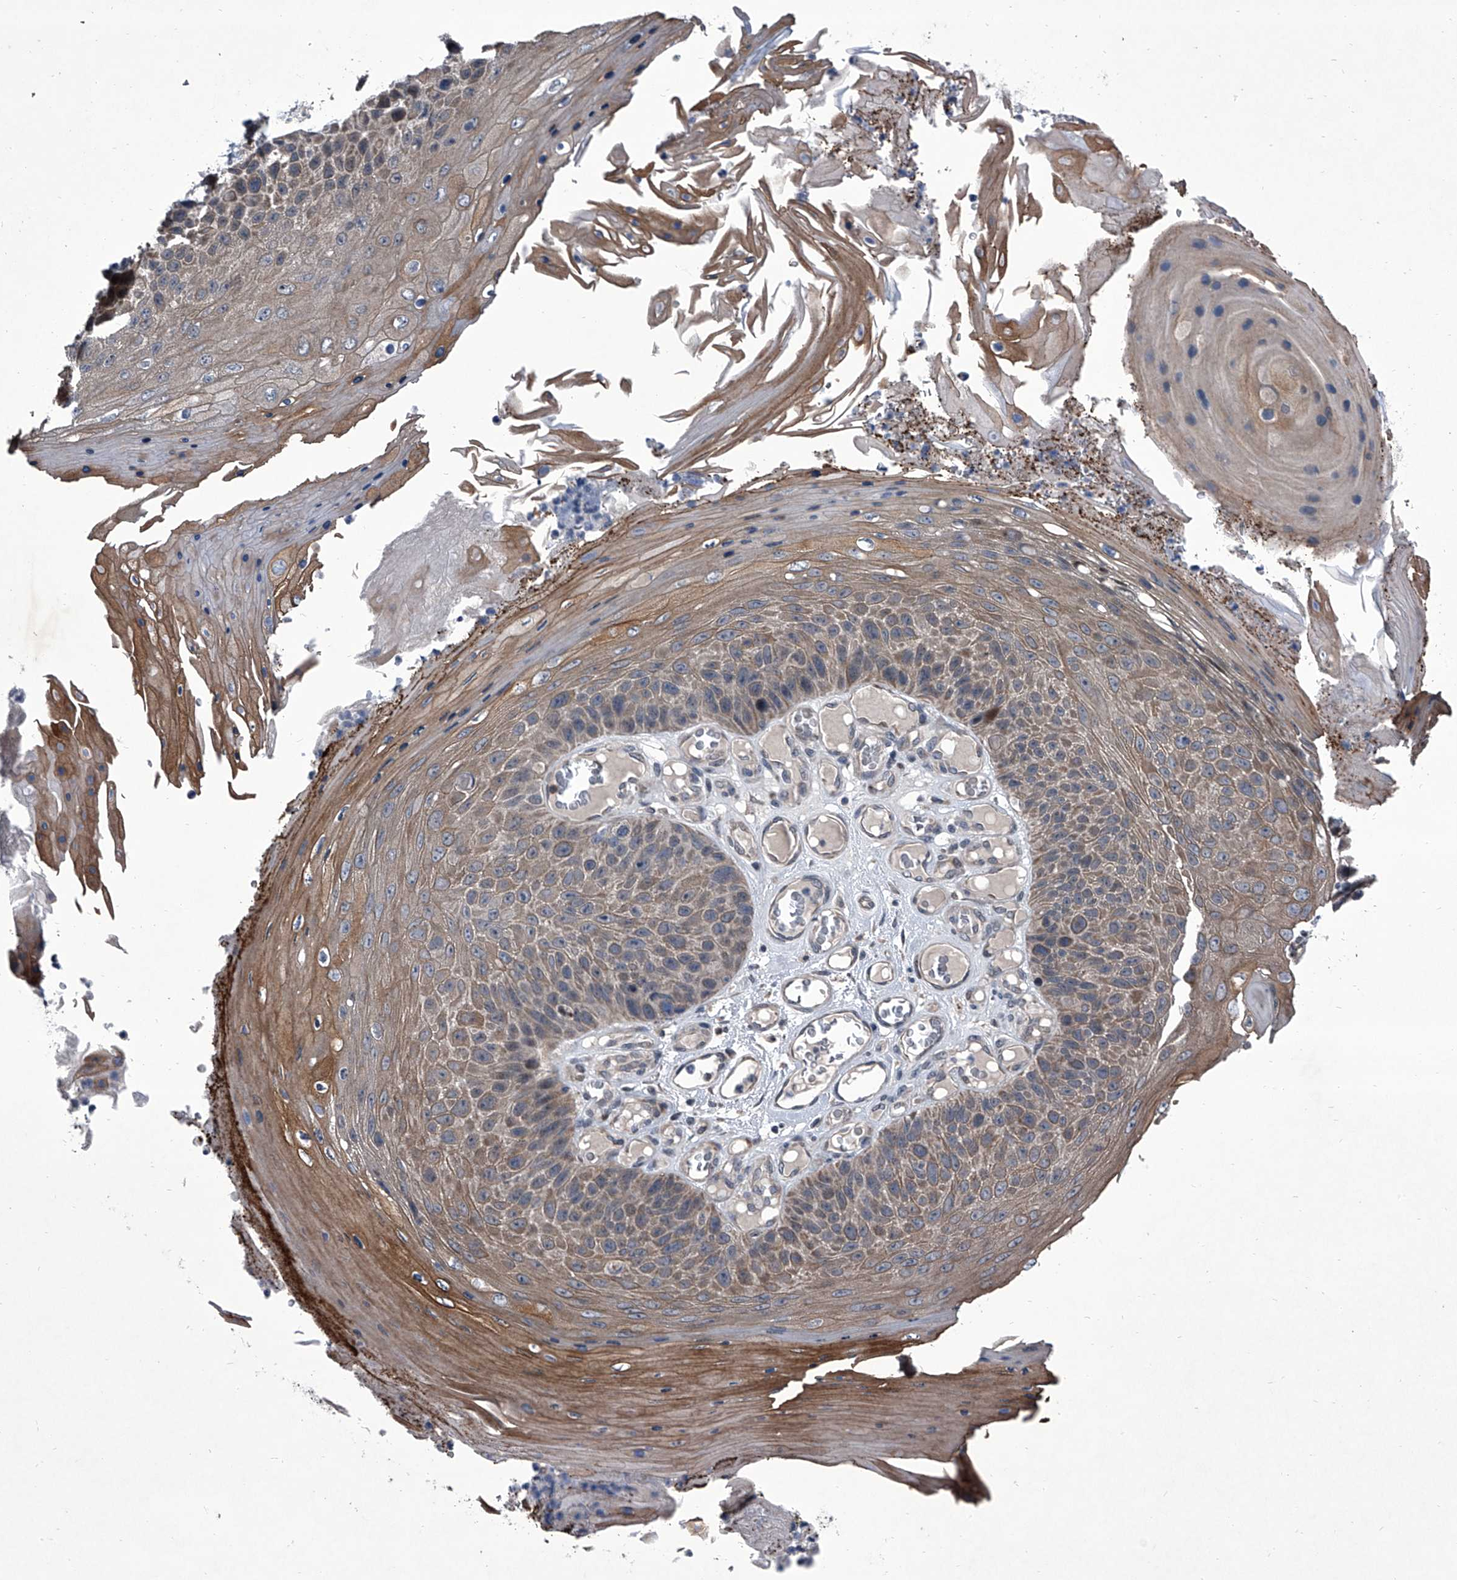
{"staining": {"intensity": "weak", "quantity": ">75%", "location": "cytoplasmic/membranous"}, "tissue": "skin cancer", "cell_type": "Tumor cells", "image_type": "cancer", "snomed": [{"axis": "morphology", "description": "Squamous cell carcinoma, NOS"}, {"axis": "topography", "description": "Skin"}], "caption": "Immunohistochemistry (IHC) of squamous cell carcinoma (skin) reveals low levels of weak cytoplasmic/membranous expression in about >75% of tumor cells. The staining is performed using DAB (3,3'-diaminobenzidine) brown chromogen to label protein expression. The nuclei are counter-stained blue using hematoxylin.", "gene": "ELK4", "patient": {"sex": "female", "age": 88}}